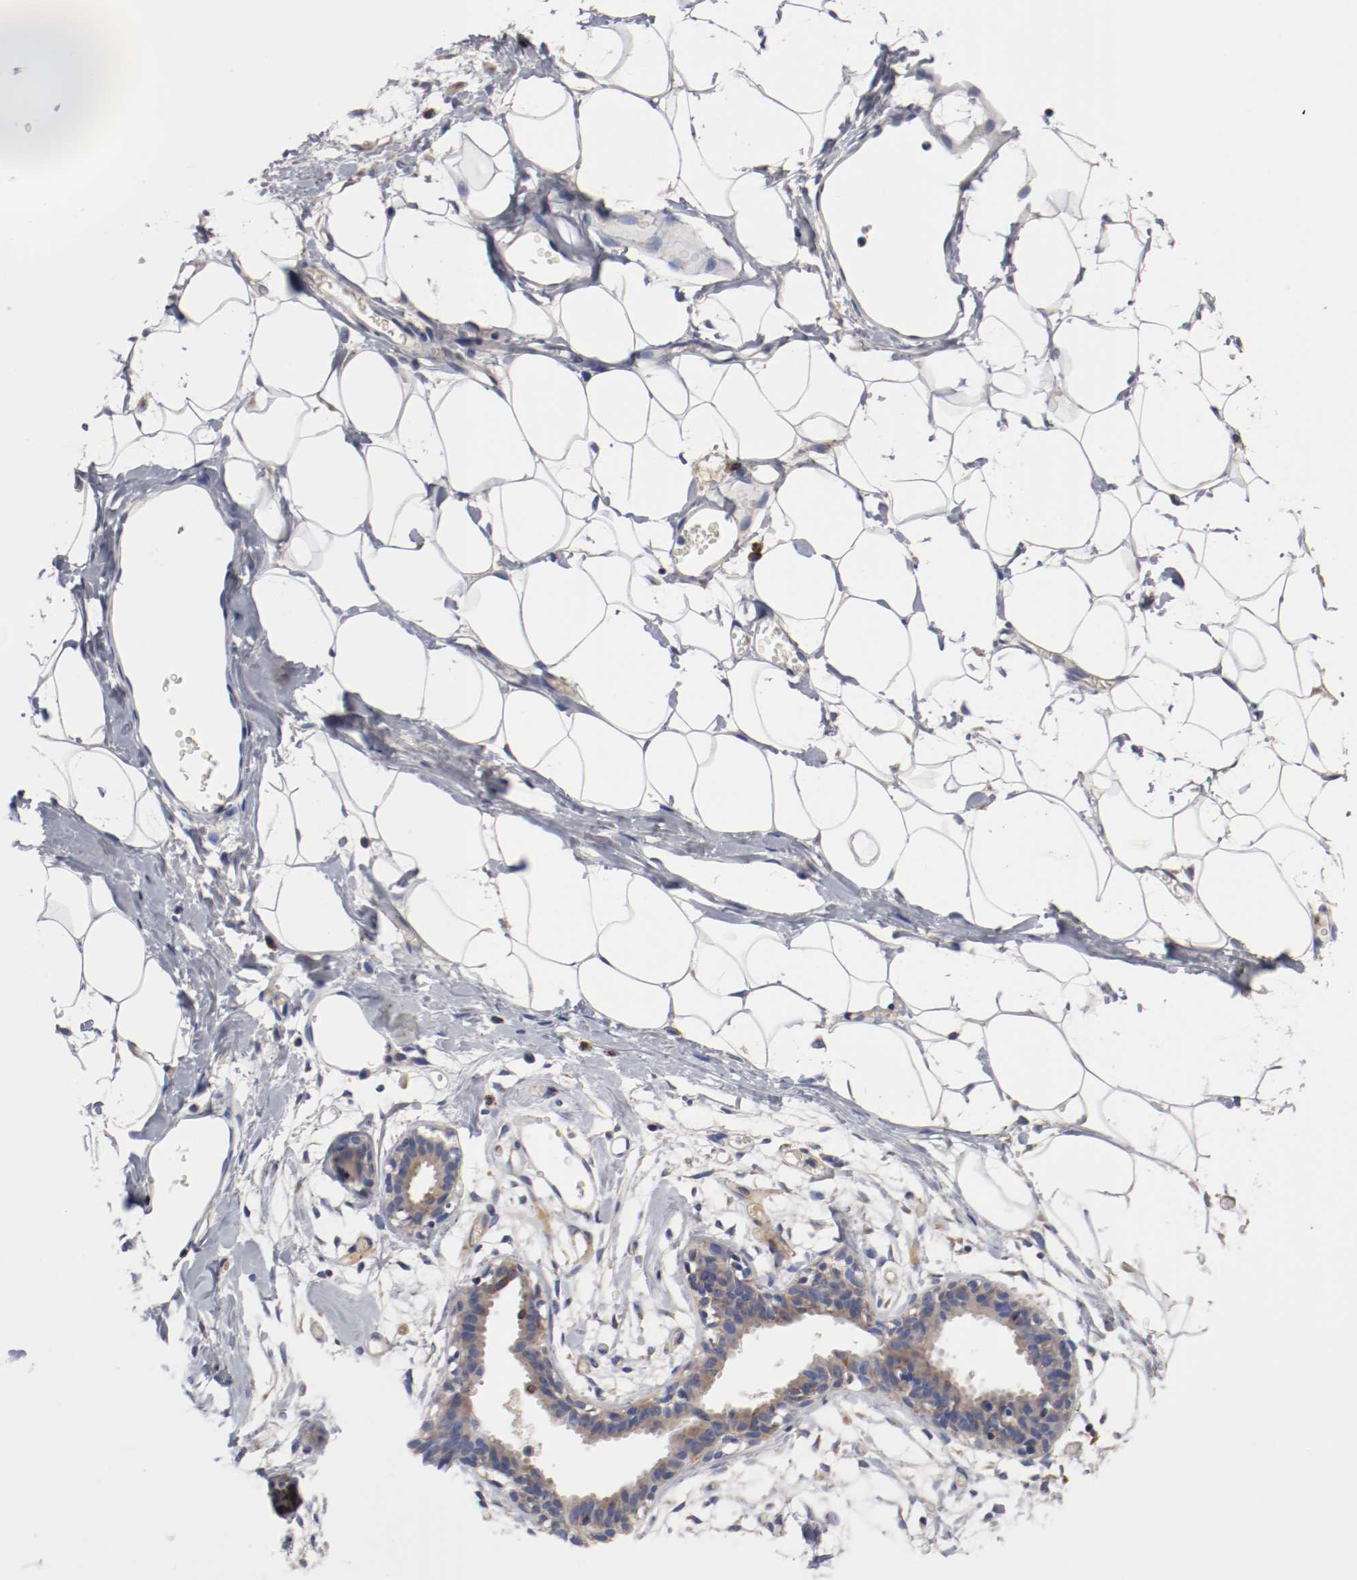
{"staining": {"intensity": "negative", "quantity": "none", "location": "none"}, "tissue": "adipose tissue", "cell_type": "Adipocytes", "image_type": "normal", "snomed": [{"axis": "morphology", "description": "Normal tissue, NOS"}, {"axis": "topography", "description": "Breast"}, {"axis": "topography", "description": "Soft tissue"}], "caption": "Image shows no protein staining in adipocytes of benign adipose tissue. The staining was performed using DAB (3,3'-diaminobenzidine) to visualize the protein expression in brown, while the nuclei were stained in blue with hematoxylin (Magnification: 20x).", "gene": "PCSK6", "patient": {"sex": "female", "age": 25}}